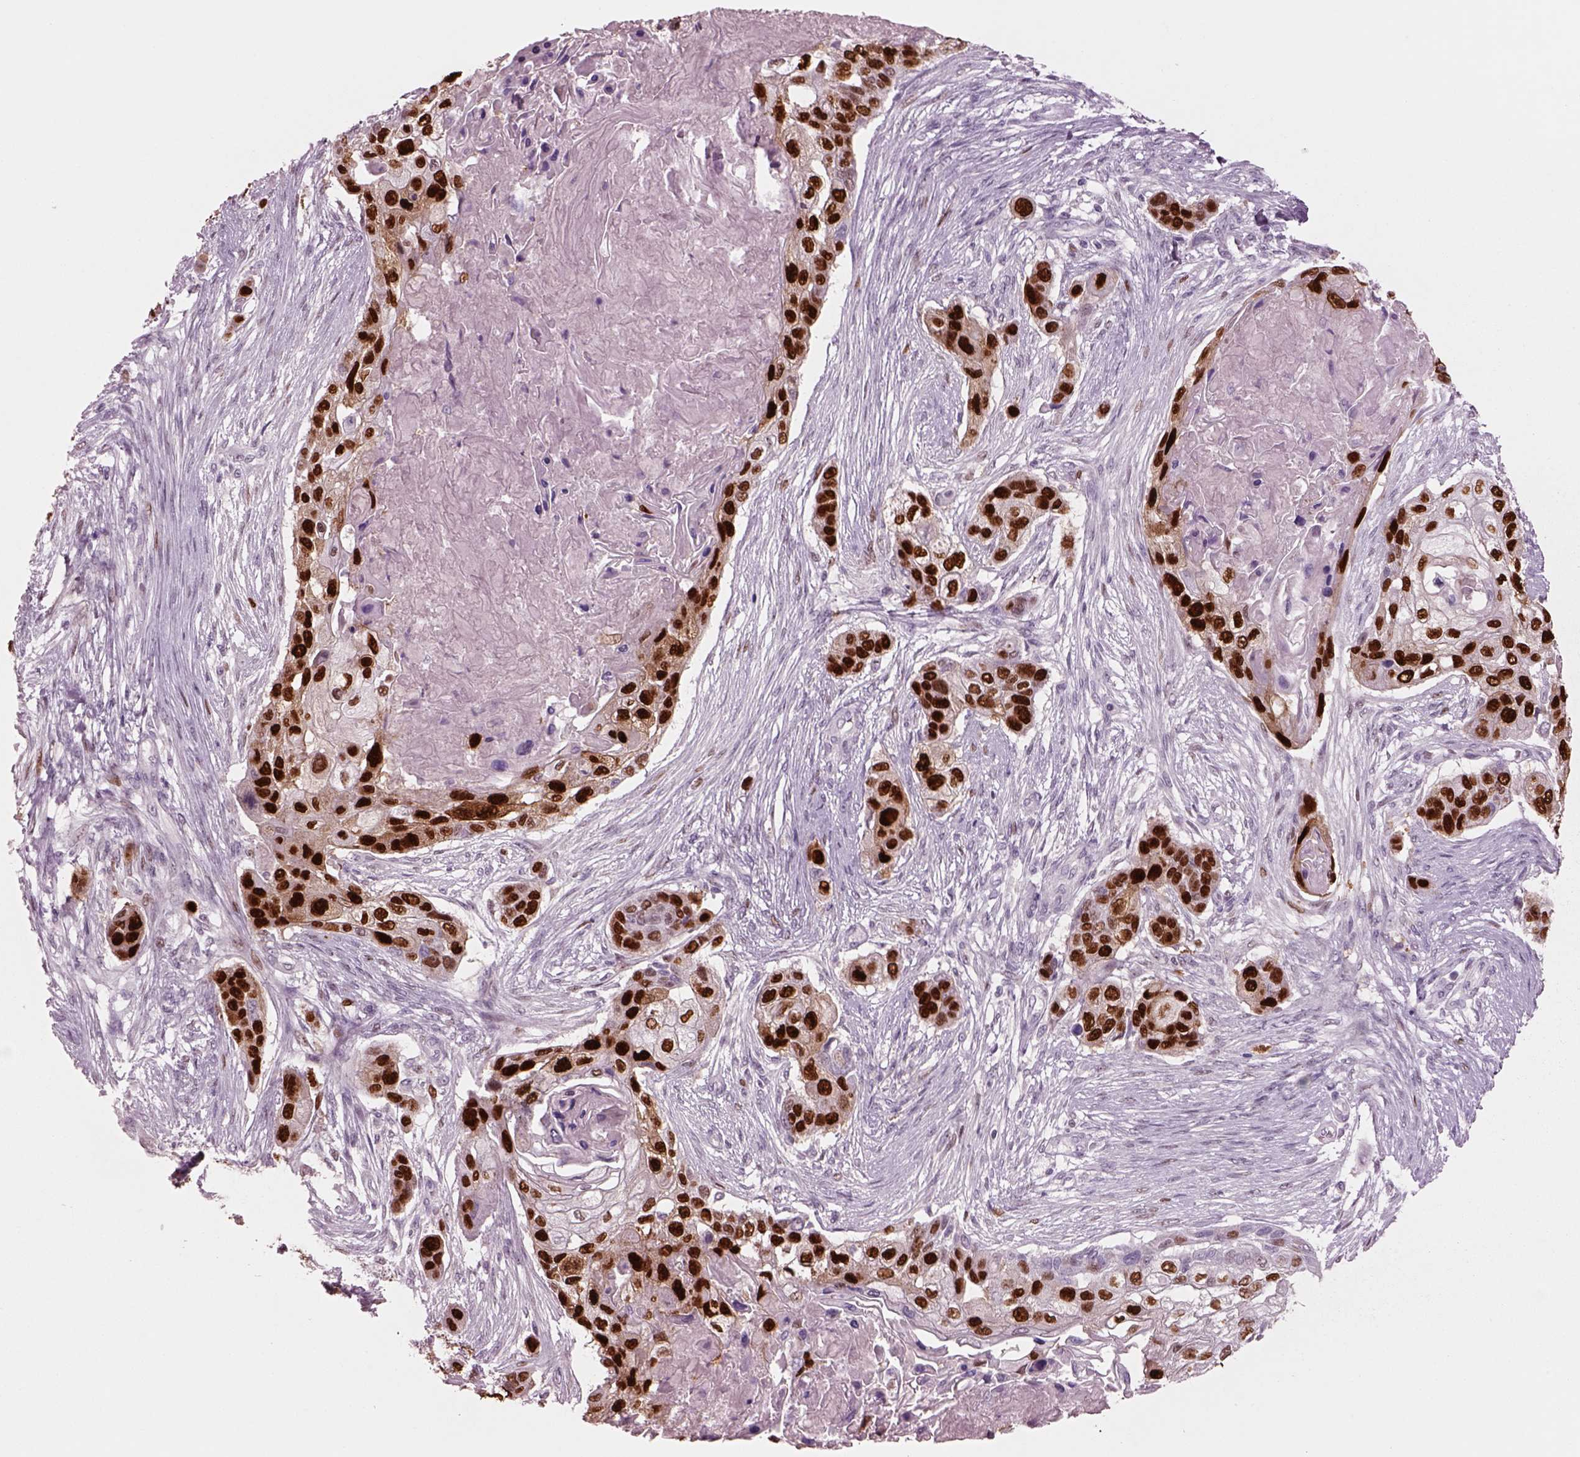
{"staining": {"intensity": "strong", "quantity": ">75%", "location": "nuclear"}, "tissue": "lung cancer", "cell_type": "Tumor cells", "image_type": "cancer", "snomed": [{"axis": "morphology", "description": "Squamous cell carcinoma, NOS"}, {"axis": "topography", "description": "Lung"}], "caption": "Lung squamous cell carcinoma stained for a protein (brown) reveals strong nuclear positive staining in approximately >75% of tumor cells.", "gene": "SOX9", "patient": {"sex": "male", "age": 69}}